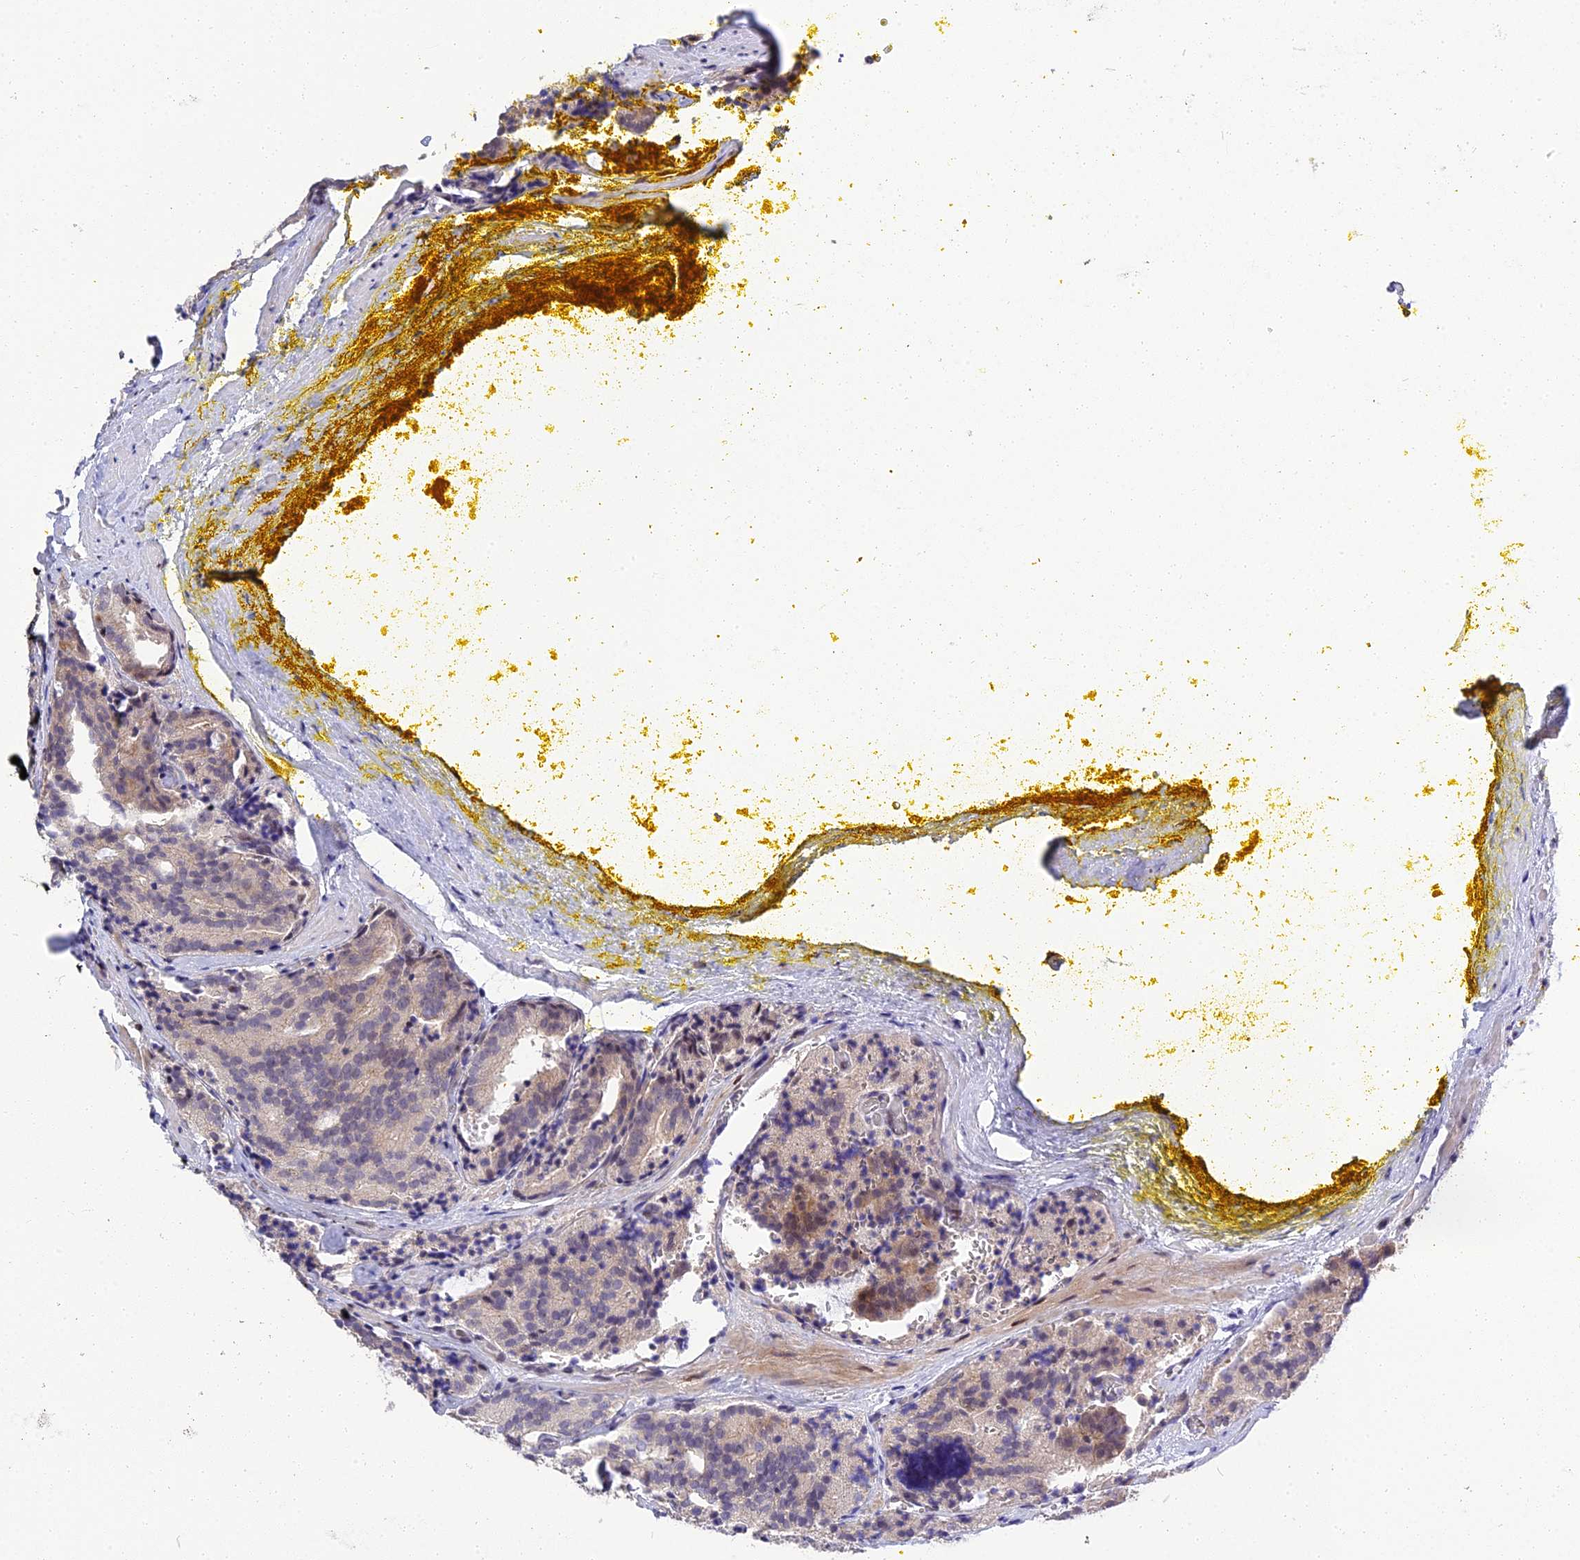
{"staining": {"intensity": "negative", "quantity": "none", "location": "none"}, "tissue": "prostate cancer", "cell_type": "Tumor cells", "image_type": "cancer", "snomed": [{"axis": "morphology", "description": "Adenocarcinoma, High grade"}, {"axis": "topography", "description": "Prostate"}], "caption": "Tumor cells are negative for brown protein staining in prostate cancer (high-grade adenocarcinoma).", "gene": "MFSD2A", "patient": {"sex": "male", "age": 57}}